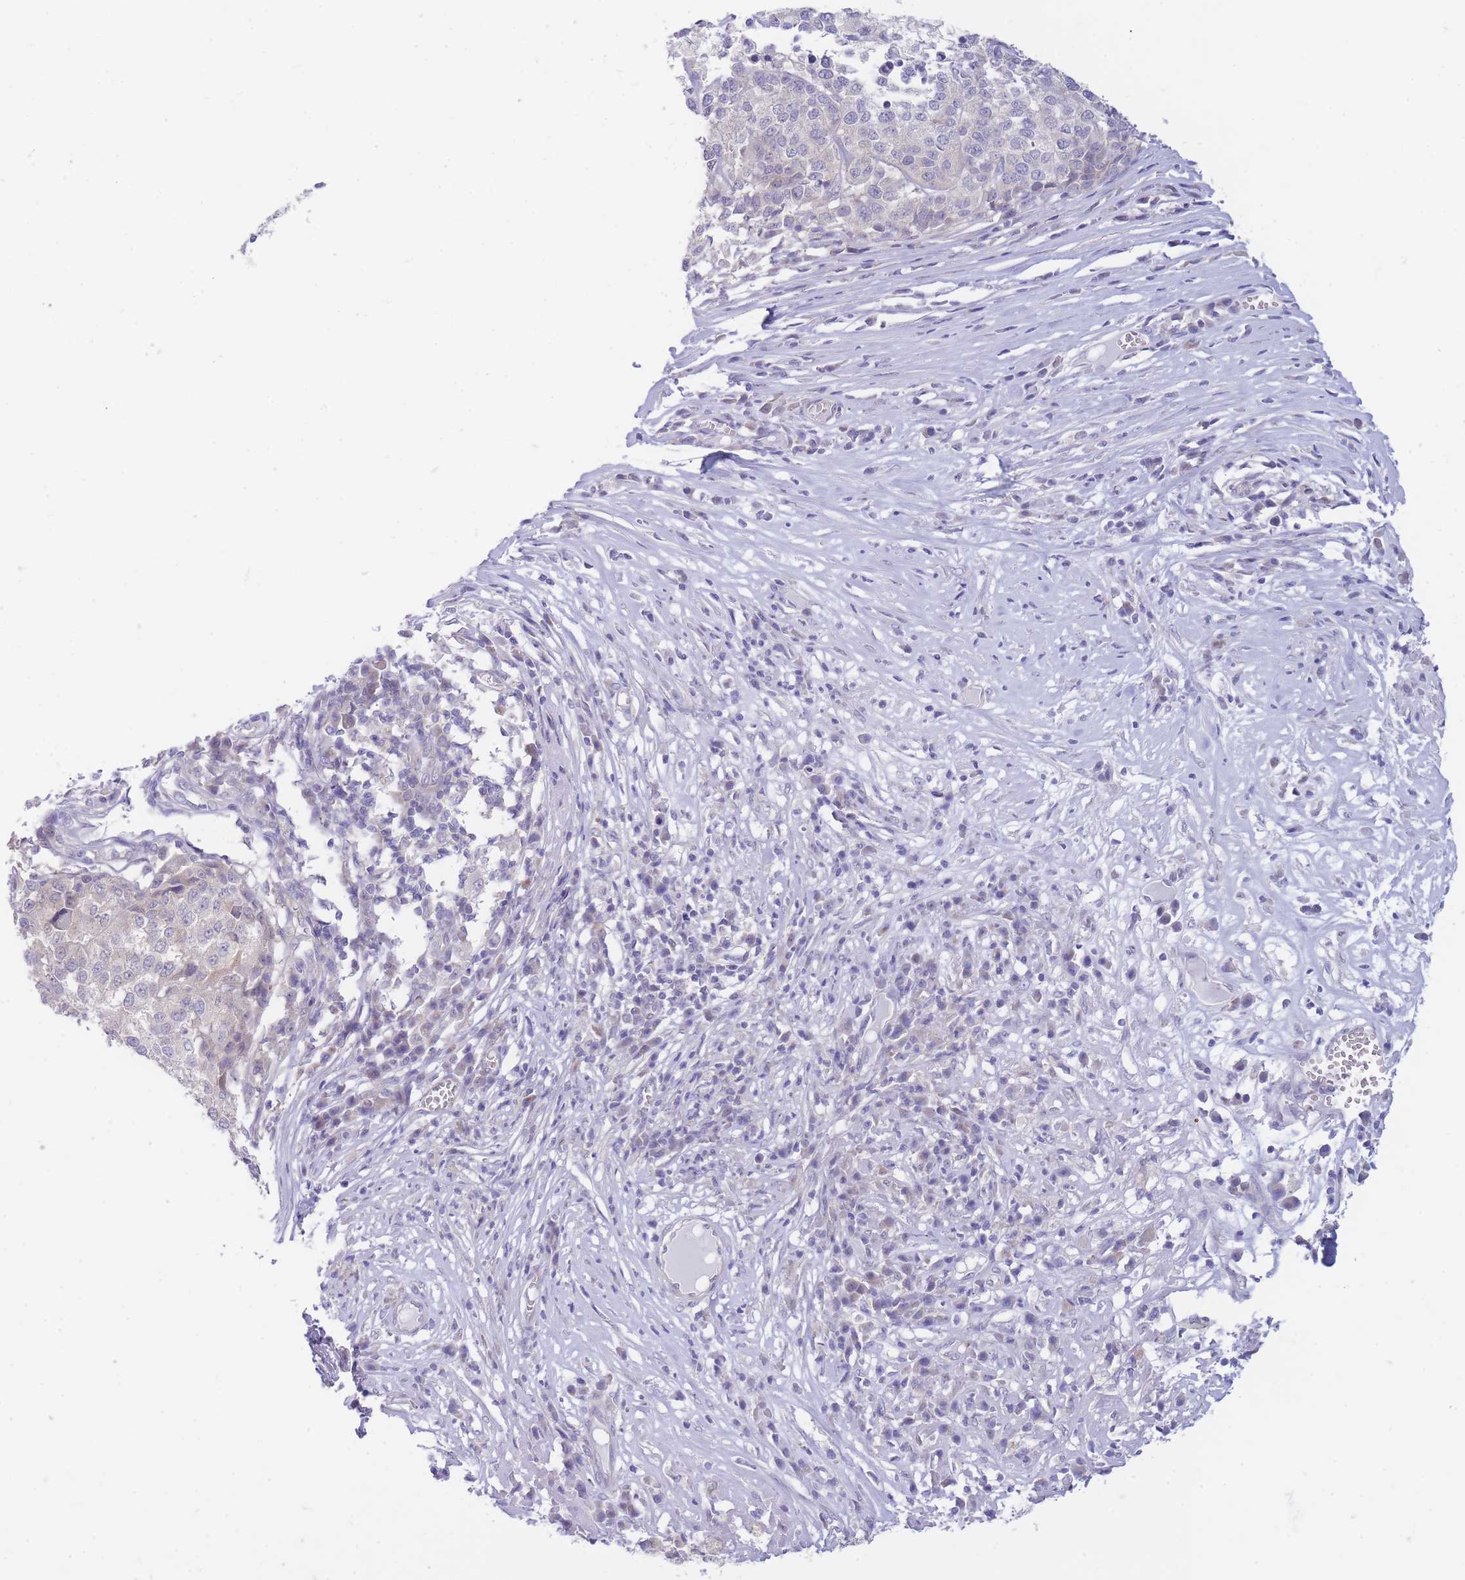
{"staining": {"intensity": "negative", "quantity": "none", "location": "none"}, "tissue": "melanoma", "cell_type": "Tumor cells", "image_type": "cancer", "snomed": [{"axis": "morphology", "description": "Malignant melanoma, Metastatic site"}, {"axis": "topography", "description": "Lymph node"}], "caption": "A micrograph of malignant melanoma (metastatic site) stained for a protein displays no brown staining in tumor cells.", "gene": "SUGT1", "patient": {"sex": "male", "age": 44}}